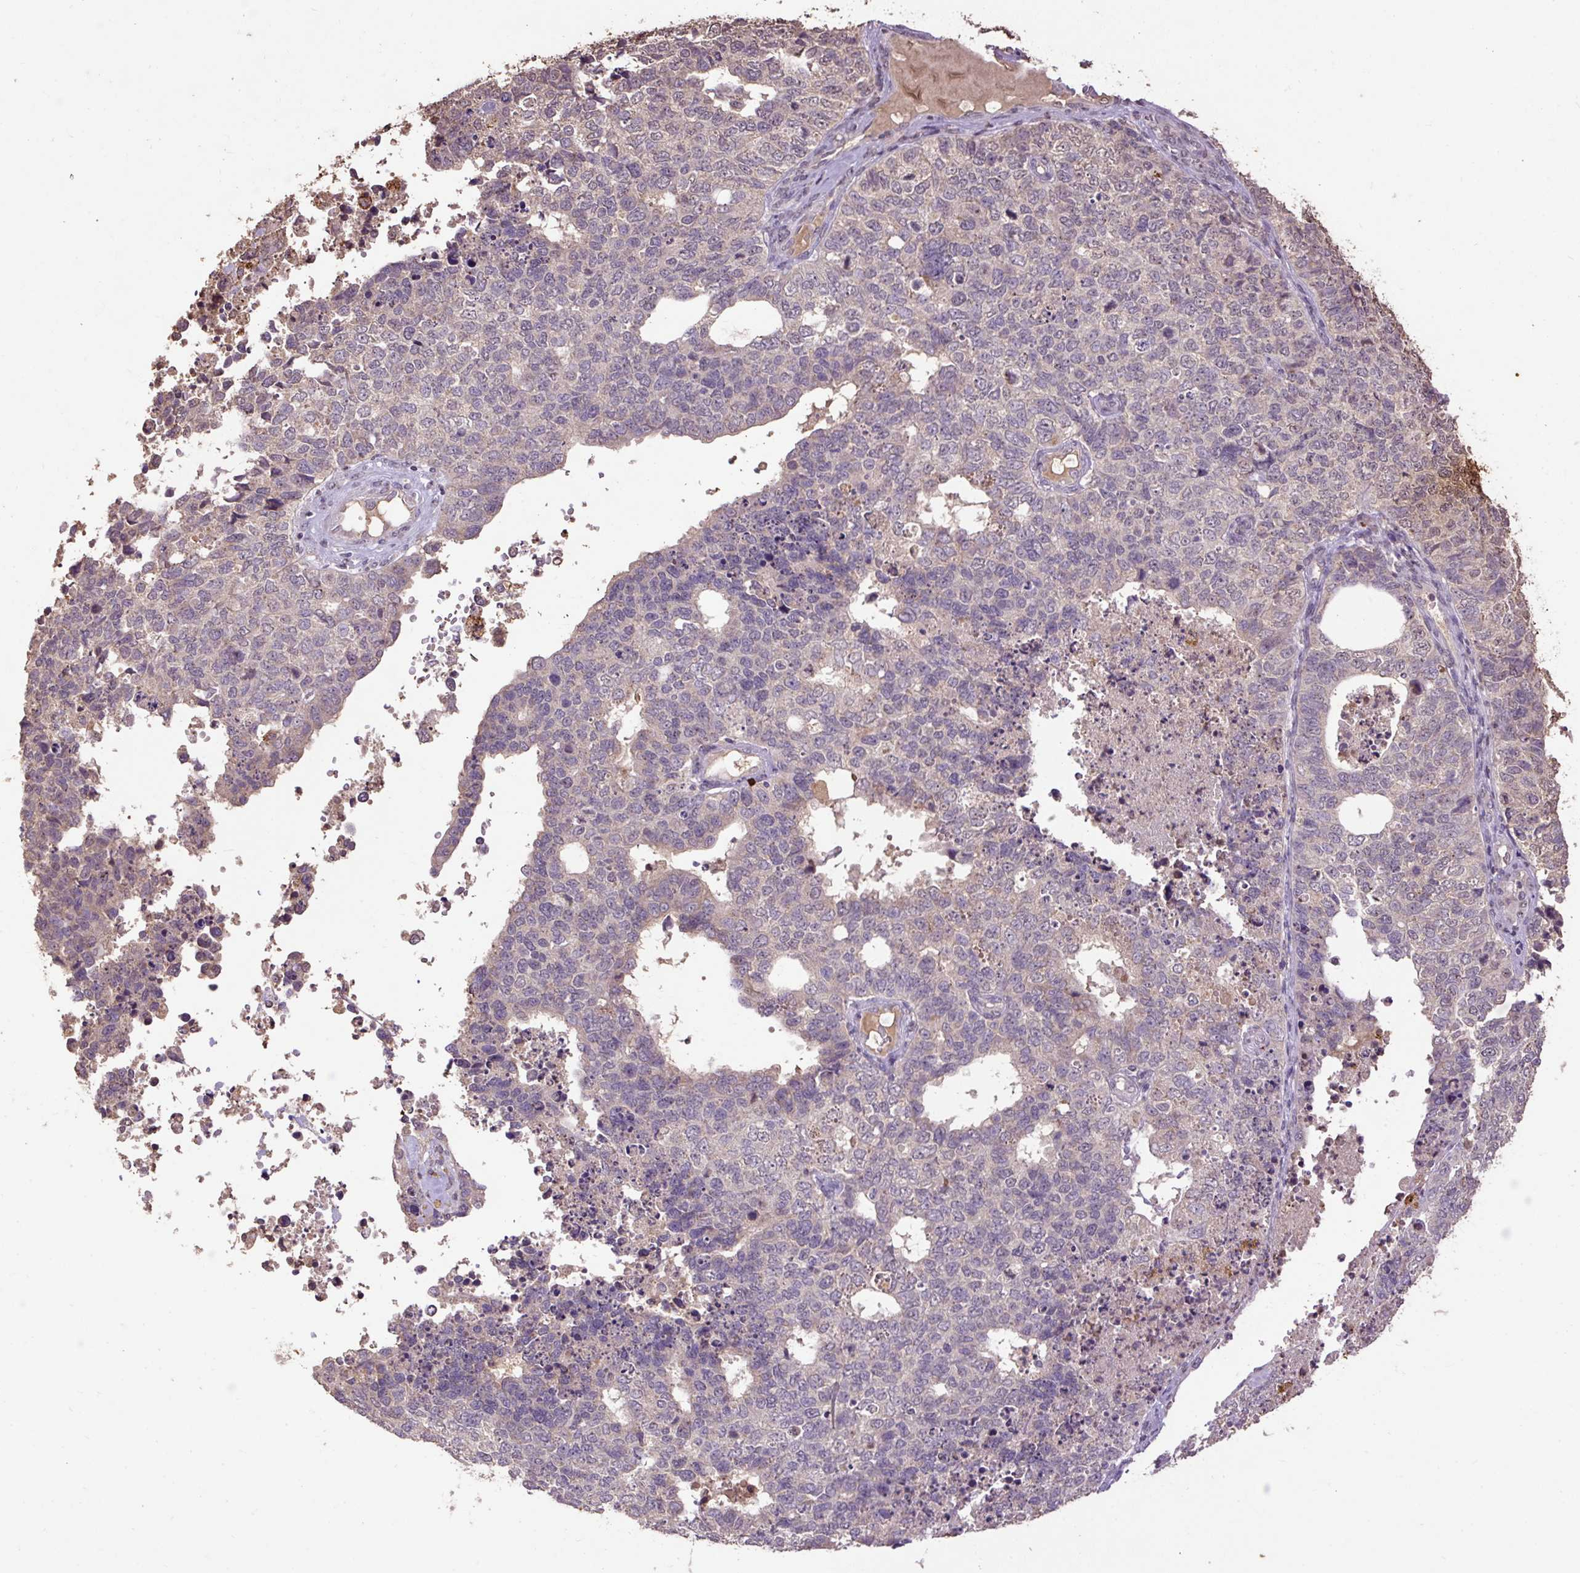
{"staining": {"intensity": "negative", "quantity": "none", "location": "none"}, "tissue": "cervical cancer", "cell_type": "Tumor cells", "image_type": "cancer", "snomed": [{"axis": "morphology", "description": "Squamous cell carcinoma, NOS"}, {"axis": "topography", "description": "Cervix"}], "caption": "Tumor cells show no significant protein staining in cervical cancer. (Immunohistochemistry (ihc), brightfield microscopy, high magnification).", "gene": "LRTM2", "patient": {"sex": "female", "age": 63}}